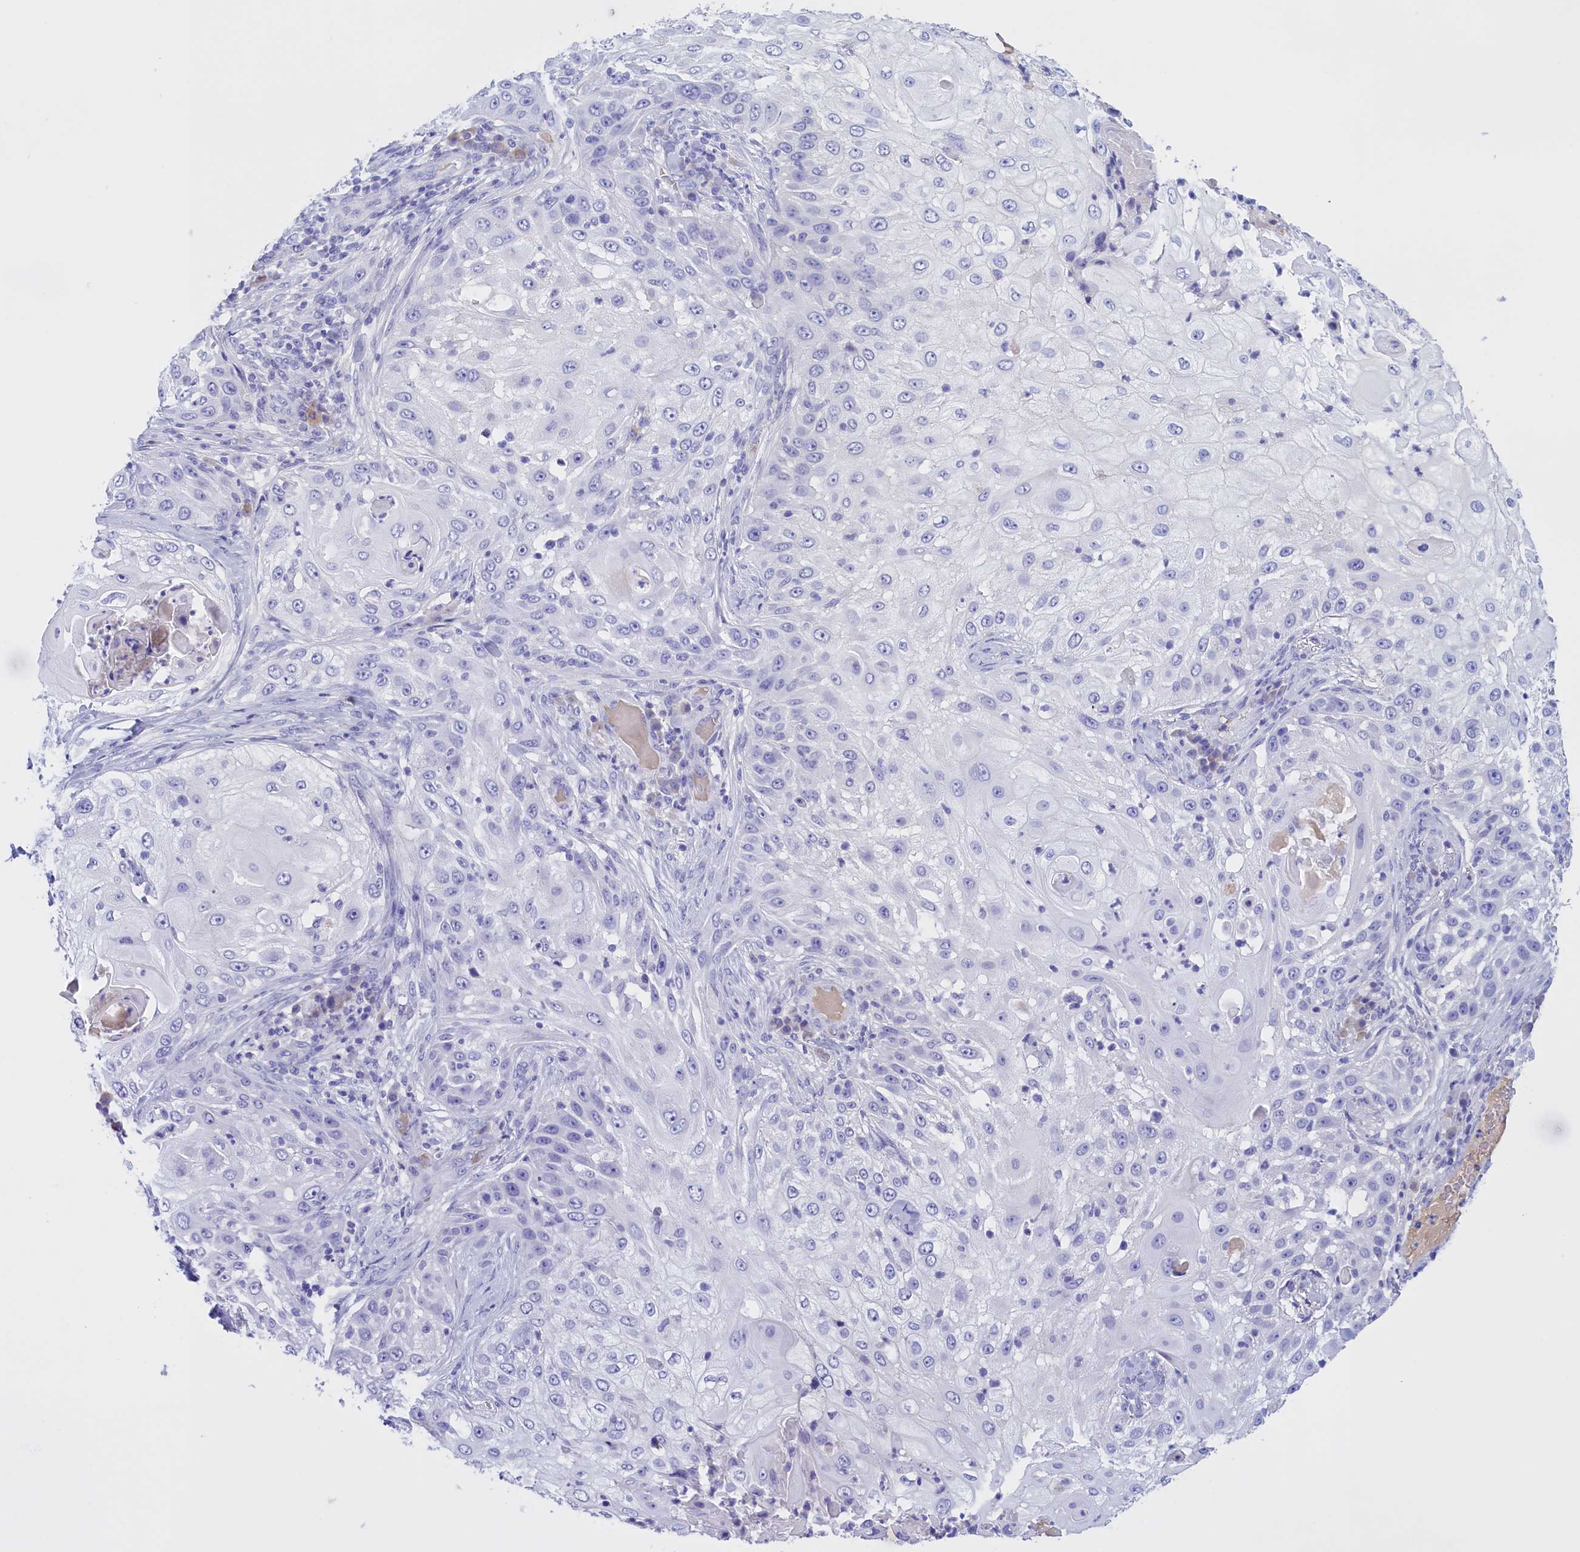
{"staining": {"intensity": "negative", "quantity": "none", "location": "none"}, "tissue": "skin cancer", "cell_type": "Tumor cells", "image_type": "cancer", "snomed": [{"axis": "morphology", "description": "Squamous cell carcinoma, NOS"}, {"axis": "topography", "description": "Skin"}], "caption": "This is an IHC photomicrograph of human skin cancer. There is no staining in tumor cells.", "gene": "PROK2", "patient": {"sex": "female", "age": 44}}